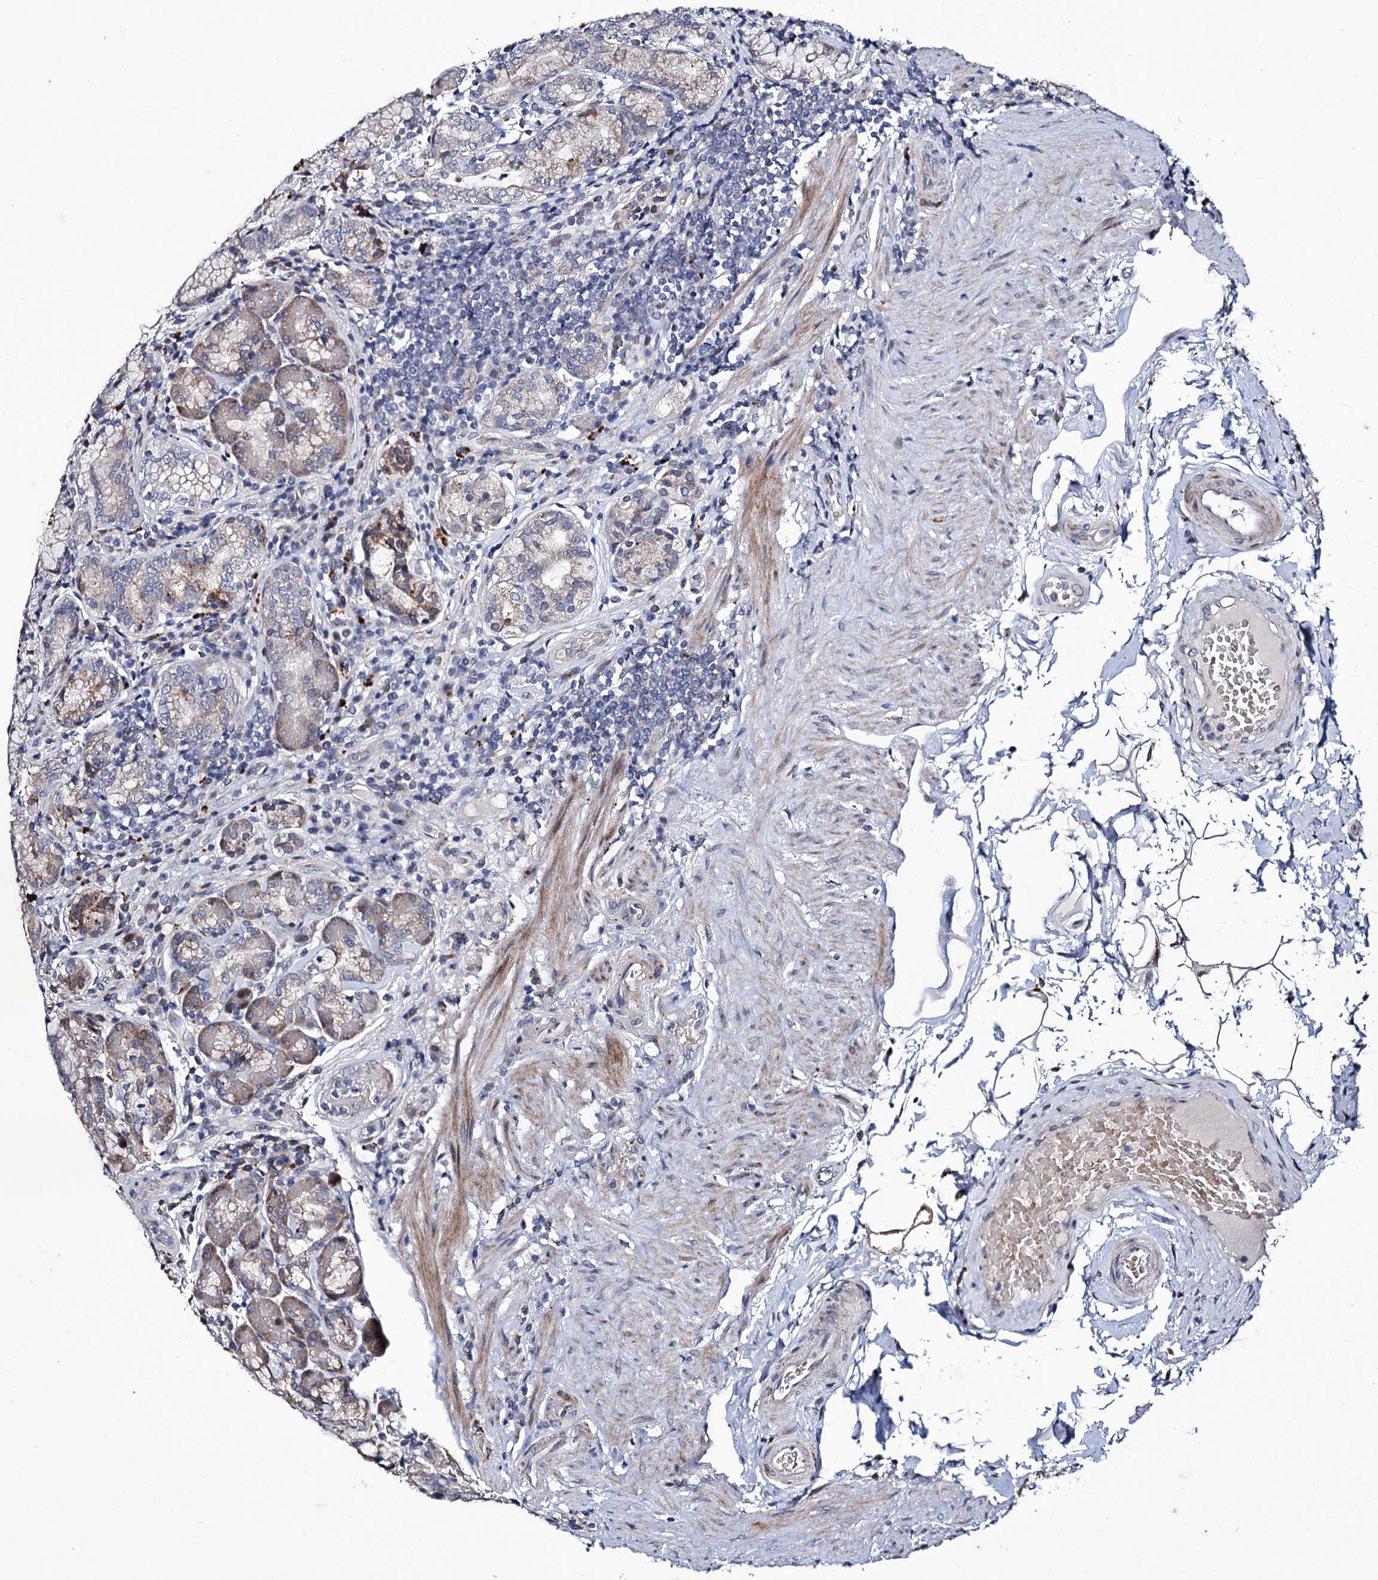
{"staining": {"intensity": "weak", "quantity": "<25%", "location": "cytoplasmic/membranous"}, "tissue": "stomach", "cell_type": "Glandular cells", "image_type": "normal", "snomed": [{"axis": "morphology", "description": "Normal tissue, NOS"}, {"axis": "topography", "description": "Stomach, upper"}, {"axis": "topography", "description": "Stomach, lower"}], "caption": "Immunohistochemical staining of unremarkable human stomach reveals no significant expression in glandular cells. (Immunohistochemistry (ihc), brightfield microscopy, high magnification).", "gene": "TUBGCP5", "patient": {"sex": "female", "age": 76}}